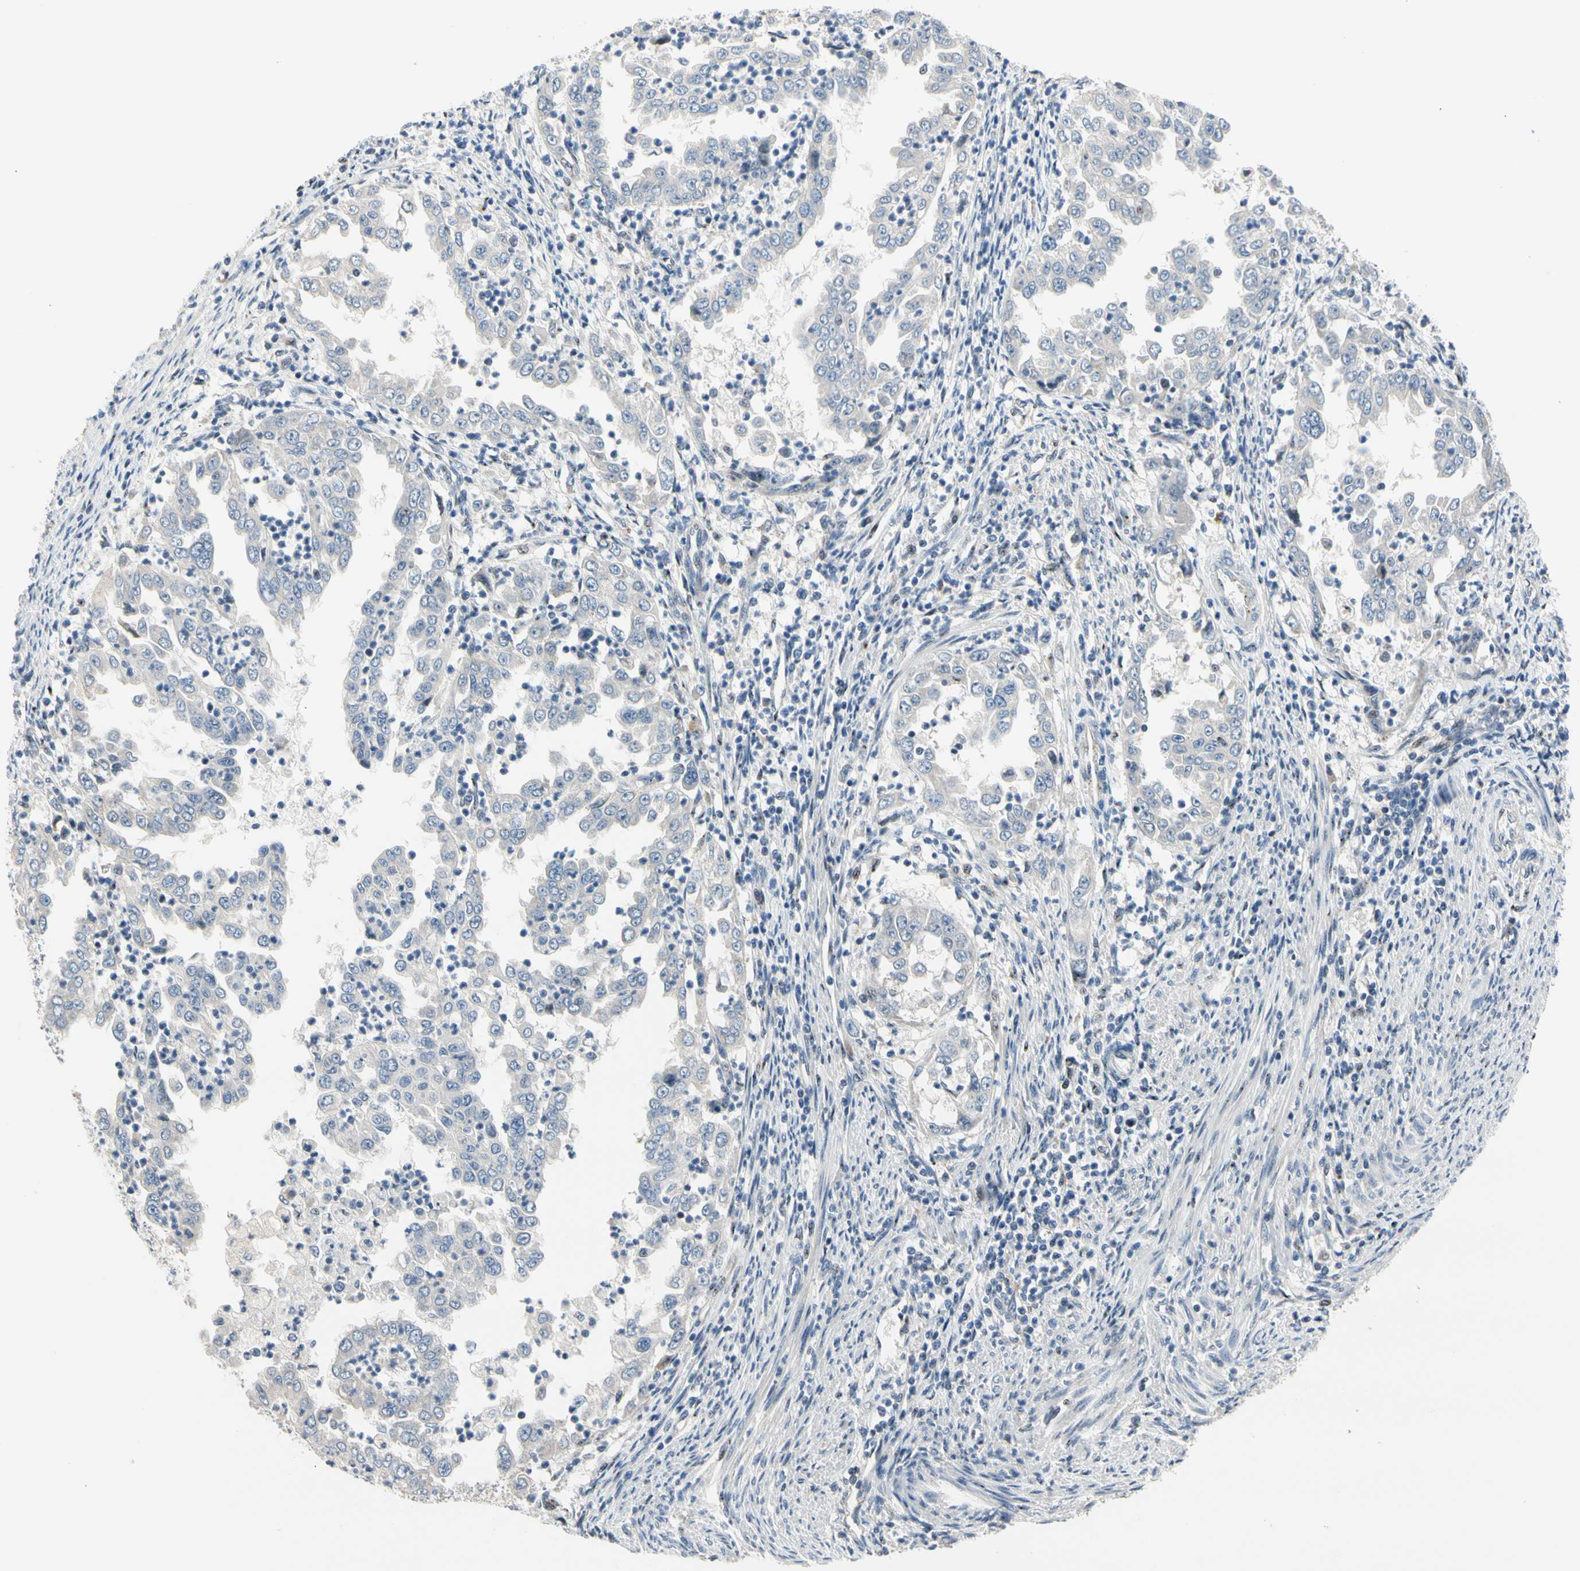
{"staining": {"intensity": "negative", "quantity": "none", "location": "none"}, "tissue": "endometrial cancer", "cell_type": "Tumor cells", "image_type": "cancer", "snomed": [{"axis": "morphology", "description": "Adenocarcinoma, NOS"}, {"axis": "topography", "description": "Endometrium"}], "caption": "An image of endometrial adenocarcinoma stained for a protein reveals no brown staining in tumor cells.", "gene": "NFASC", "patient": {"sex": "female", "age": 85}}